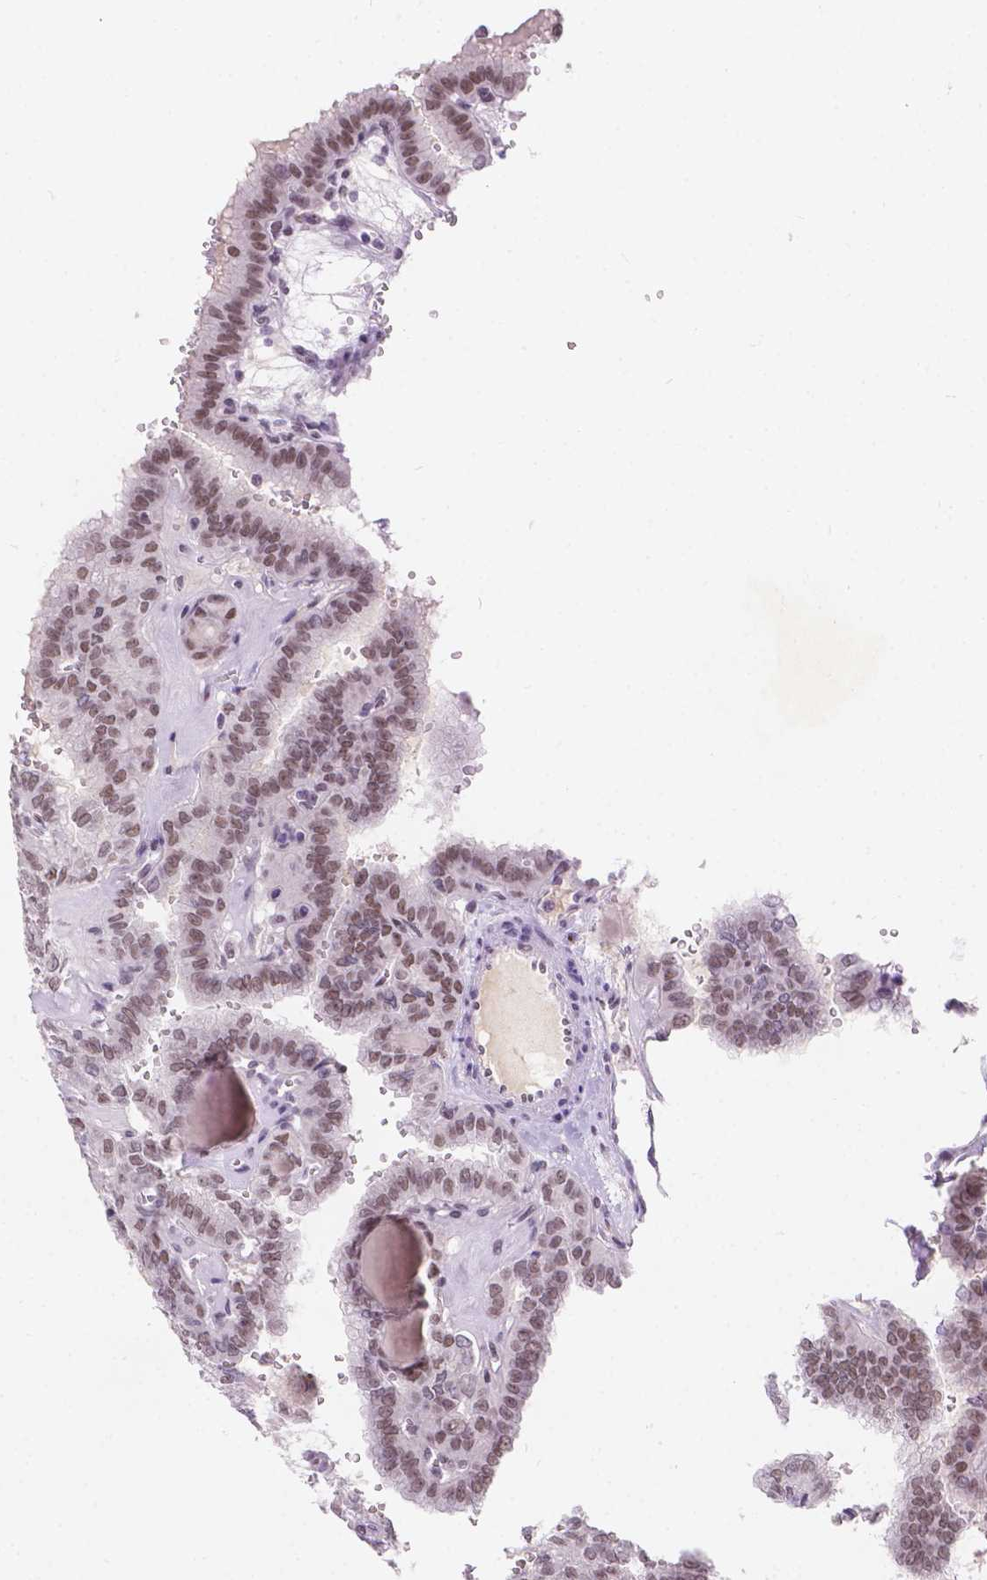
{"staining": {"intensity": "weak", "quantity": ">75%", "location": "nuclear"}, "tissue": "thyroid cancer", "cell_type": "Tumor cells", "image_type": "cancer", "snomed": [{"axis": "morphology", "description": "Papillary adenocarcinoma, NOS"}, {"axis": "topography", "description": "Thyroid gland"}], "caption": "High-magnification brightfield microscopy of thyroid papillary adenocarcinoma stained with DAB (brown) and counterstained with hematoxylin (blue). tumor cells exhibit weak nuclear positivity is identified in approximately>75% of cells.", "gene": "FAM53A", "patient": {"sex": "female", "age": 41}}